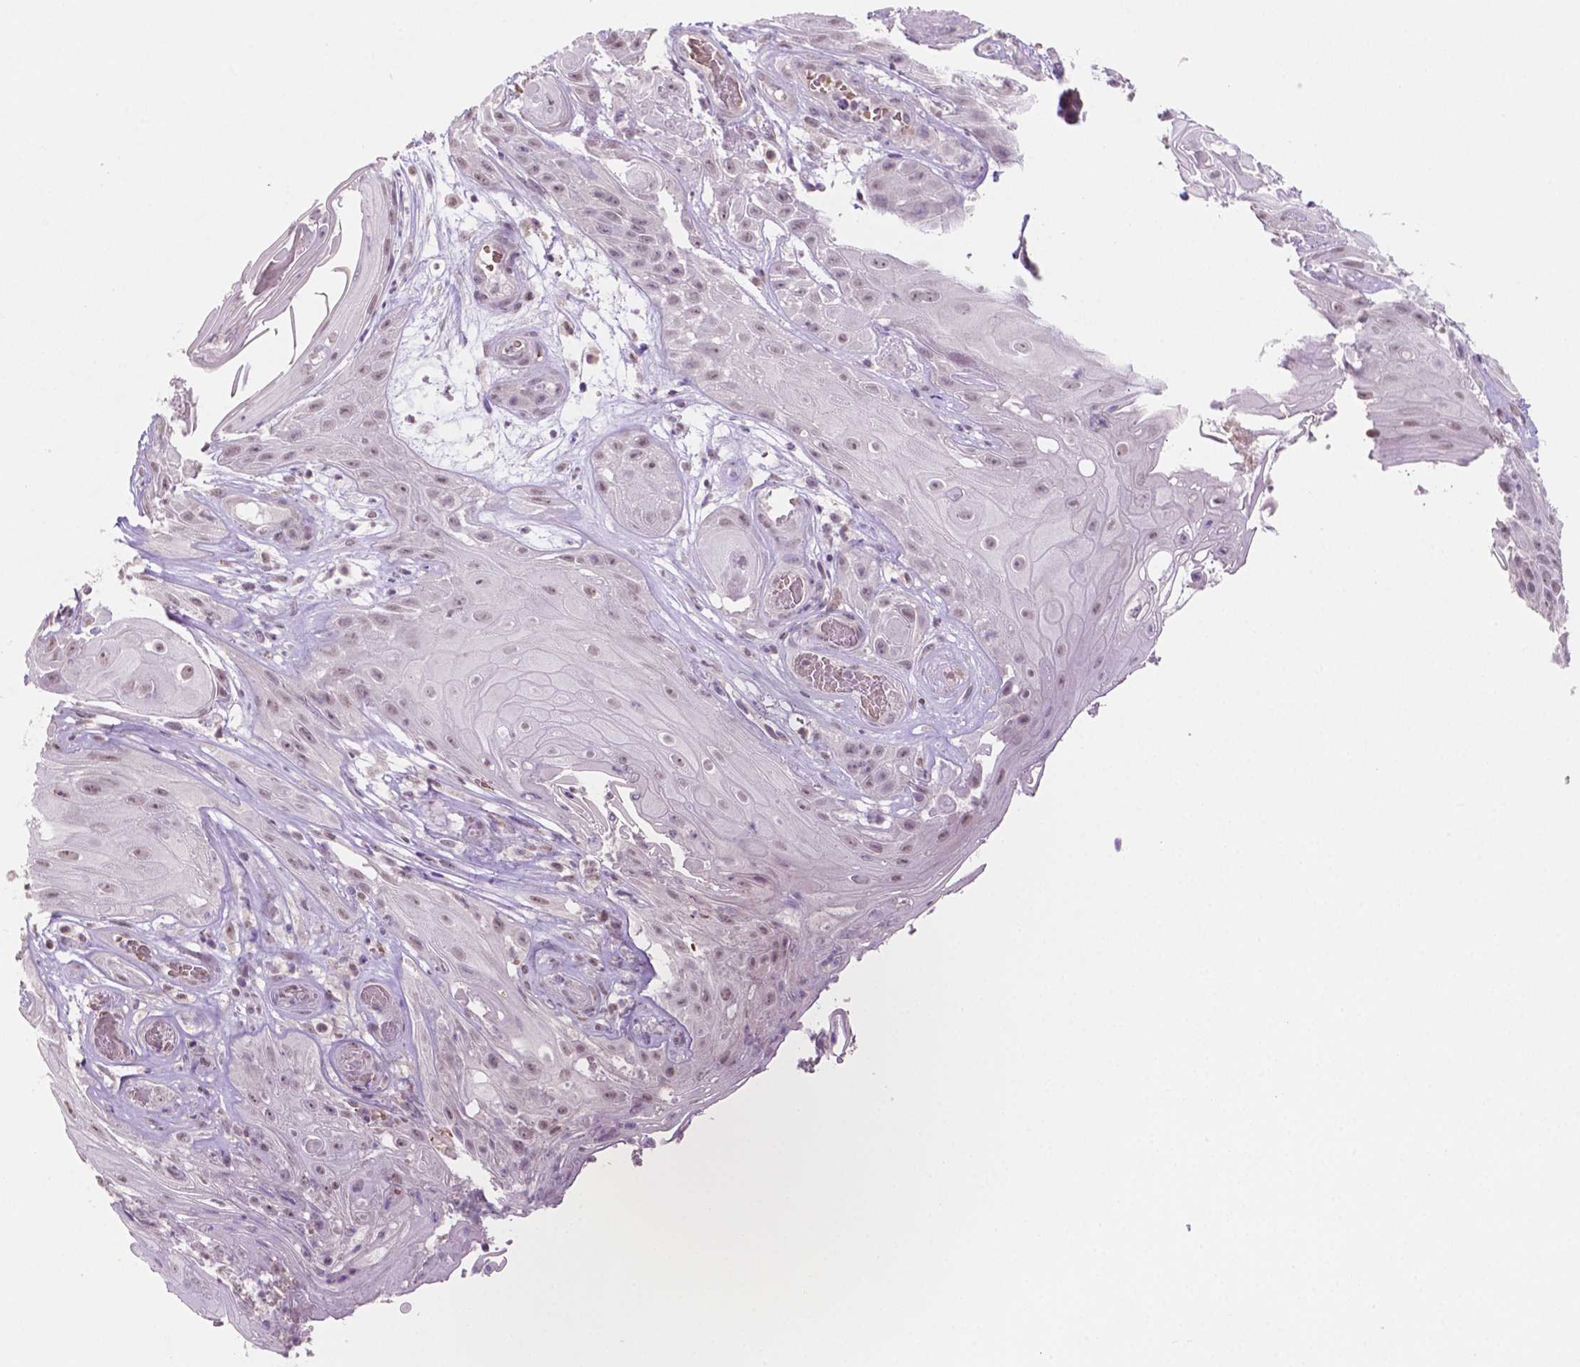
{"staining": {"intensity": "weak", "quantity": "25%-75%", "location": "nuclear"}, "tissue": "skin cancer", "cell_type": "Tumor cells", "image_type": "cancer", "snomed": [{"axis": "morphology", "description": "Squamous cell carcinoma, NOS"}, {"axis": "topography", "description": "Skin"}], "caption": "Immunohistochemical staining of squamous cell carcinoma (skin) reveals low levels of weak nuclear positivity in approximately 25%-75% of tumor cells.", "gene": "SHLD3", "patient": {"sex": "male", "age": 62}}